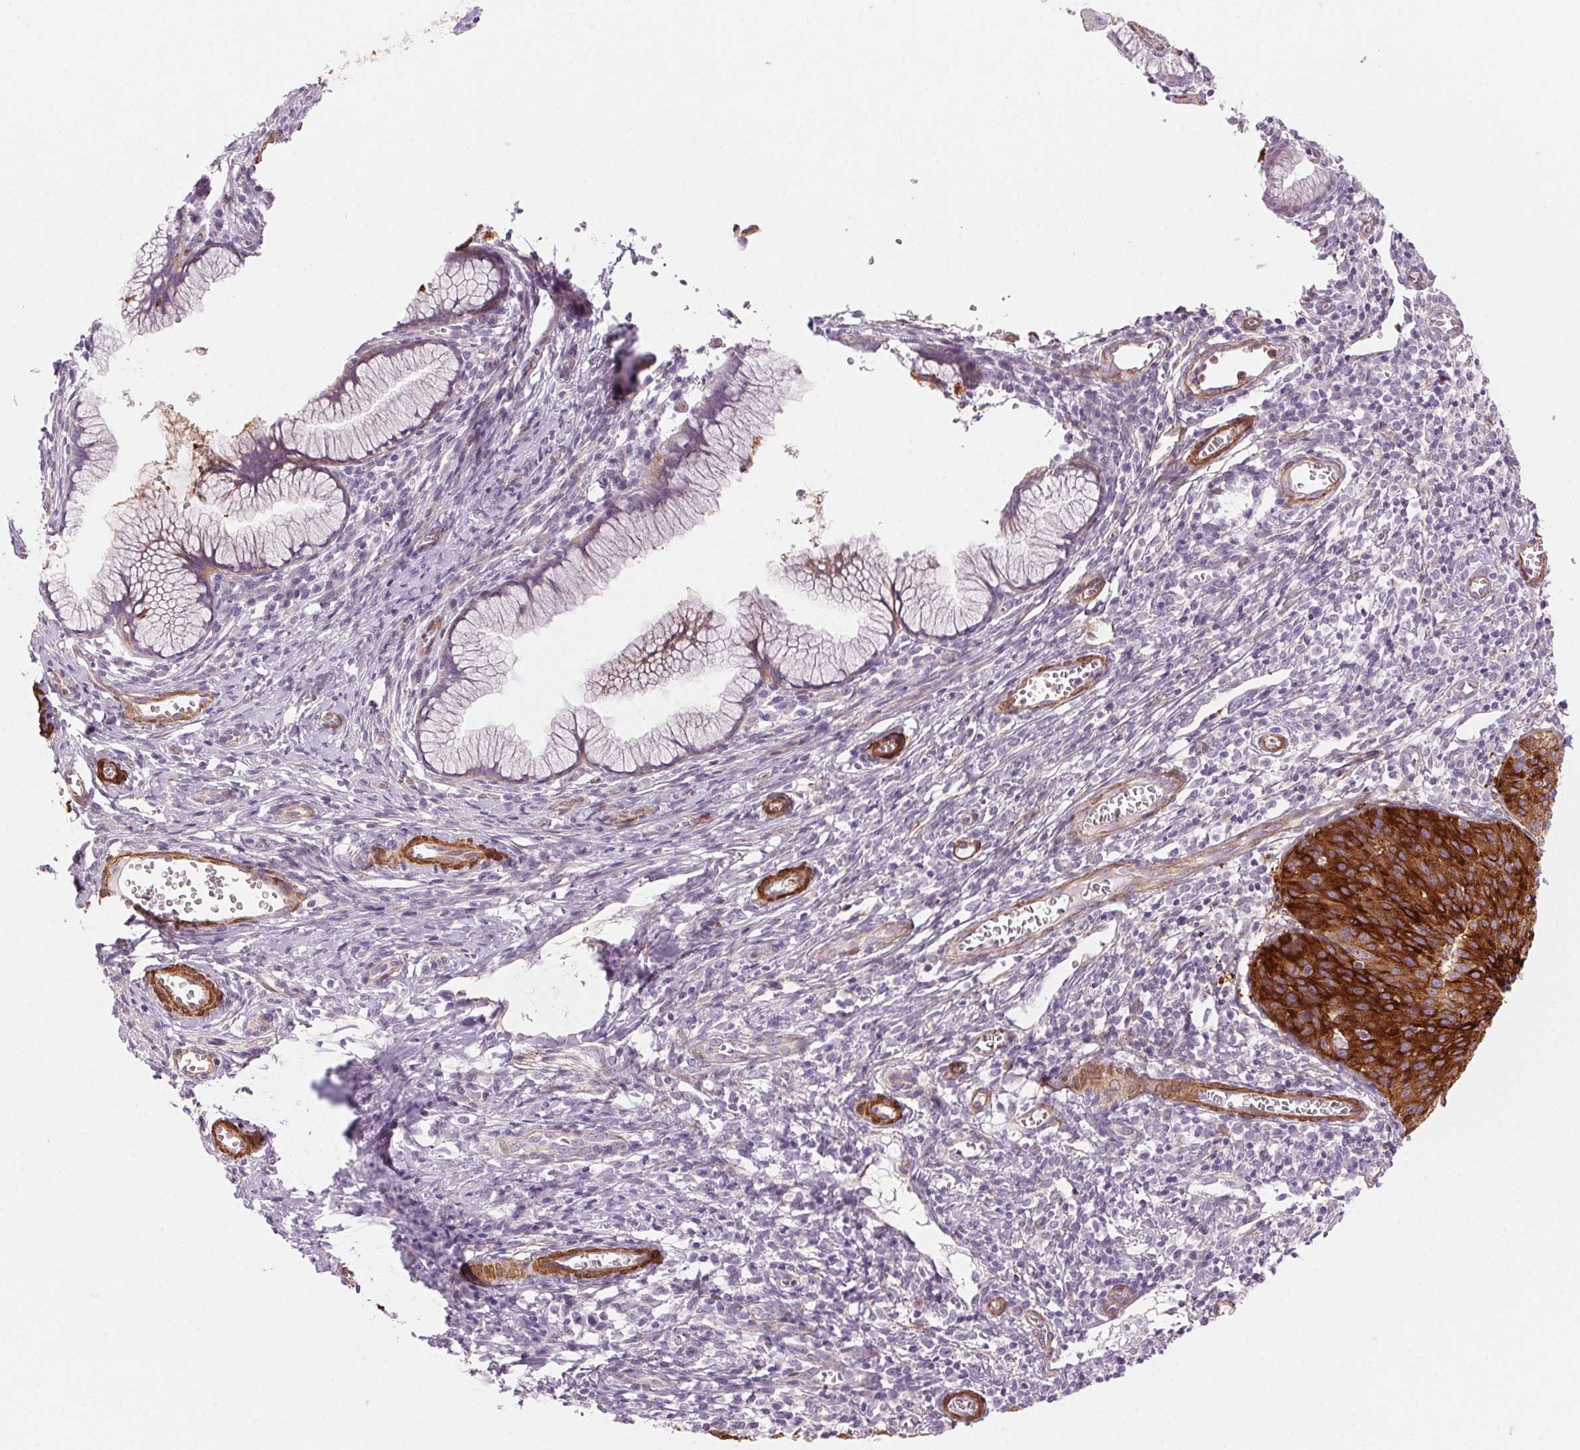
{"staining": {"intensity": "strong", "quantity": ">75%", "location": "cytoplasmic/membranous"}, "tissue": "cervical cancer", "cell_type": "Tumor cells", "image_type": "cancer", "snomed": [{"axis": "morphology", "description": "Squamous cell carcinoma, NOS"}, {"axis": "topography", "description": "Cervix"}], "caption": "Immunohistochemical staining of human cervical cancer exhibits high levels of strong cytoplasmic/membranous staining in approximately >75% of tumor cells.", "gene": "GPX8", "patient": {"sex": "female", "age": 52}}